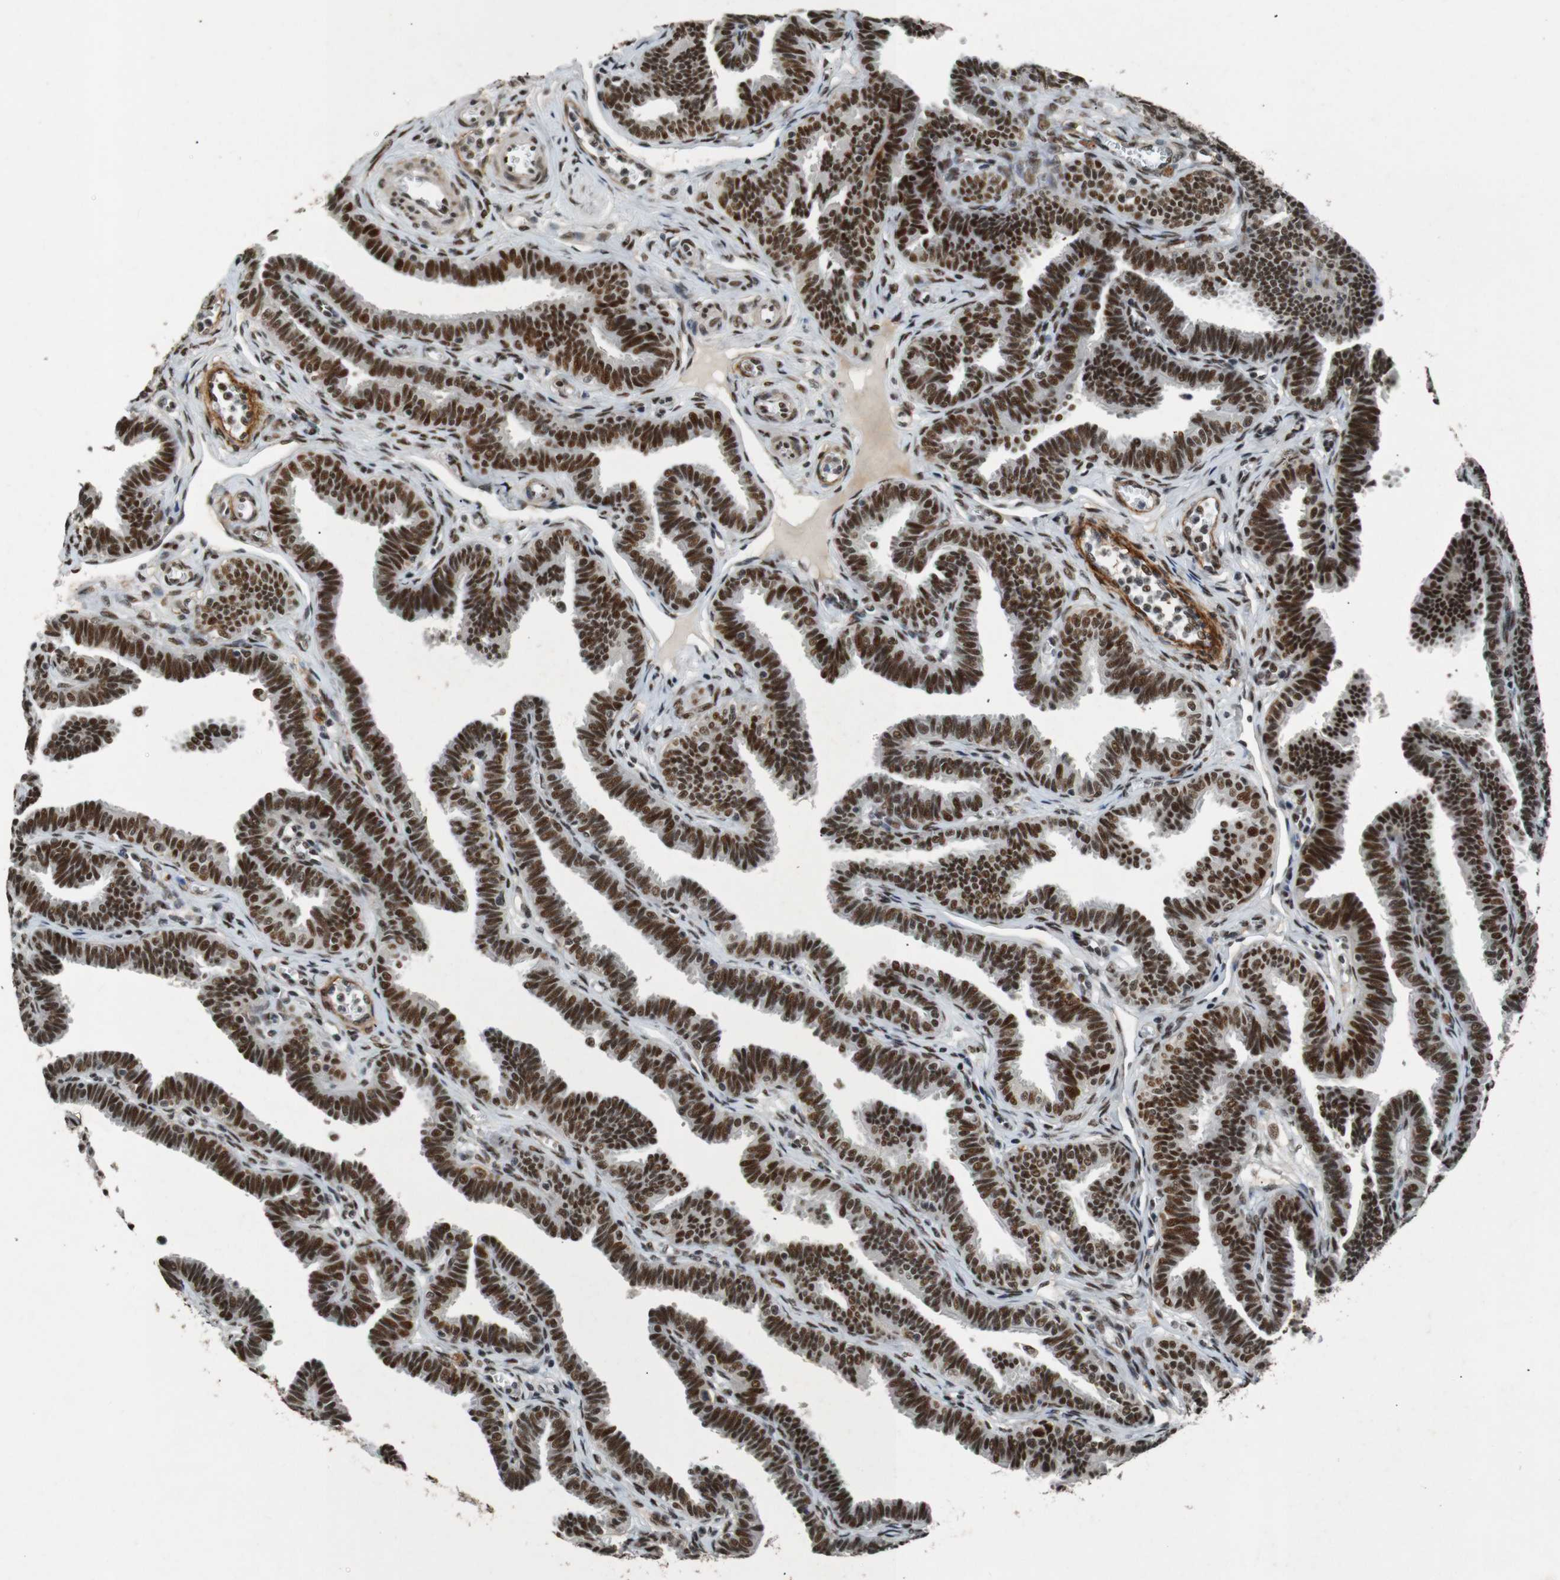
{"staining": {"intensity": "strong", "quantity": ">75%", "location": "nuclear"}, "tissue": "fallopian tube", "cell_type": "Glandular cells", "image_type": "normal", "snomed": [{"axis": "morphology", "description": "Normal tissue, NOS"}, {"axis": "topography", "description": "Fallopian tube"}, {"axis": "topography", "description": "Ovary"}], "caption": "Protein staining of unremarkable fallopian tube demonstrates strong nuclear expression in about >75% of glandular cells.", "gene": "HEXIM1", "patient": {"sex": "female", "age": 23}}